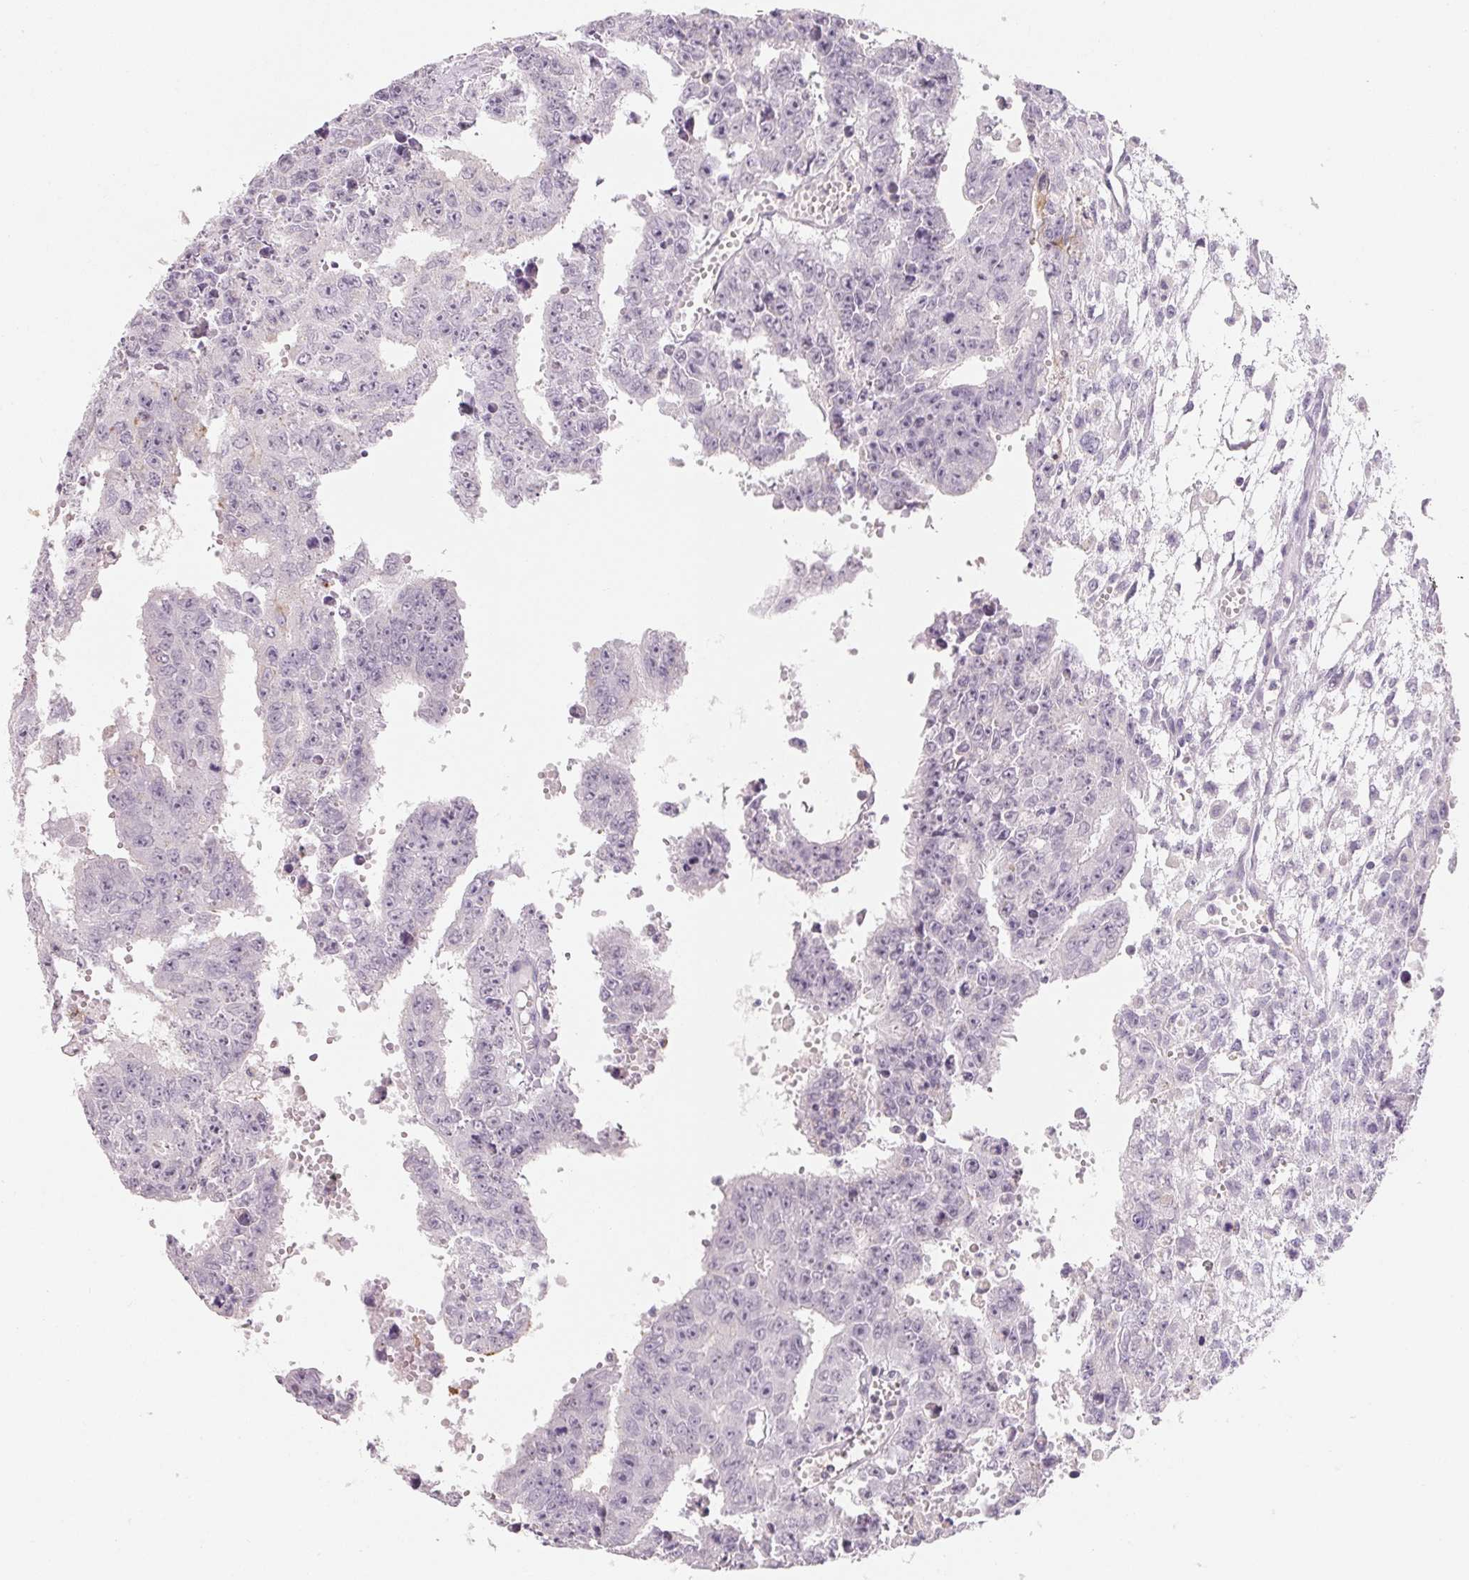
{"staining": {"intensity": "negative", "quantity": "none", "location": "none"}, "tissue": "testis cancer", "cell_type": "Tumor cells", "image_type": "cancer", "snomed": [{"axis": "morphology", "description": "Carcinoma, Embryonal, NOS"}, {"axis": "morphology", "description": "Teratoma, malignant, NOS"}, {"axis": "topography", "description": "Testis"}], "caption": "This photomicrograph is of testis cancer (teratoma (malignant)) stained with immunohistochemistry (IHC) to label a protein in brown with the nuclei are counter-stained blue. There is no expression in tumor cells.", "gene": "CD69", "patient": {"sex": "male", "age": 24}}